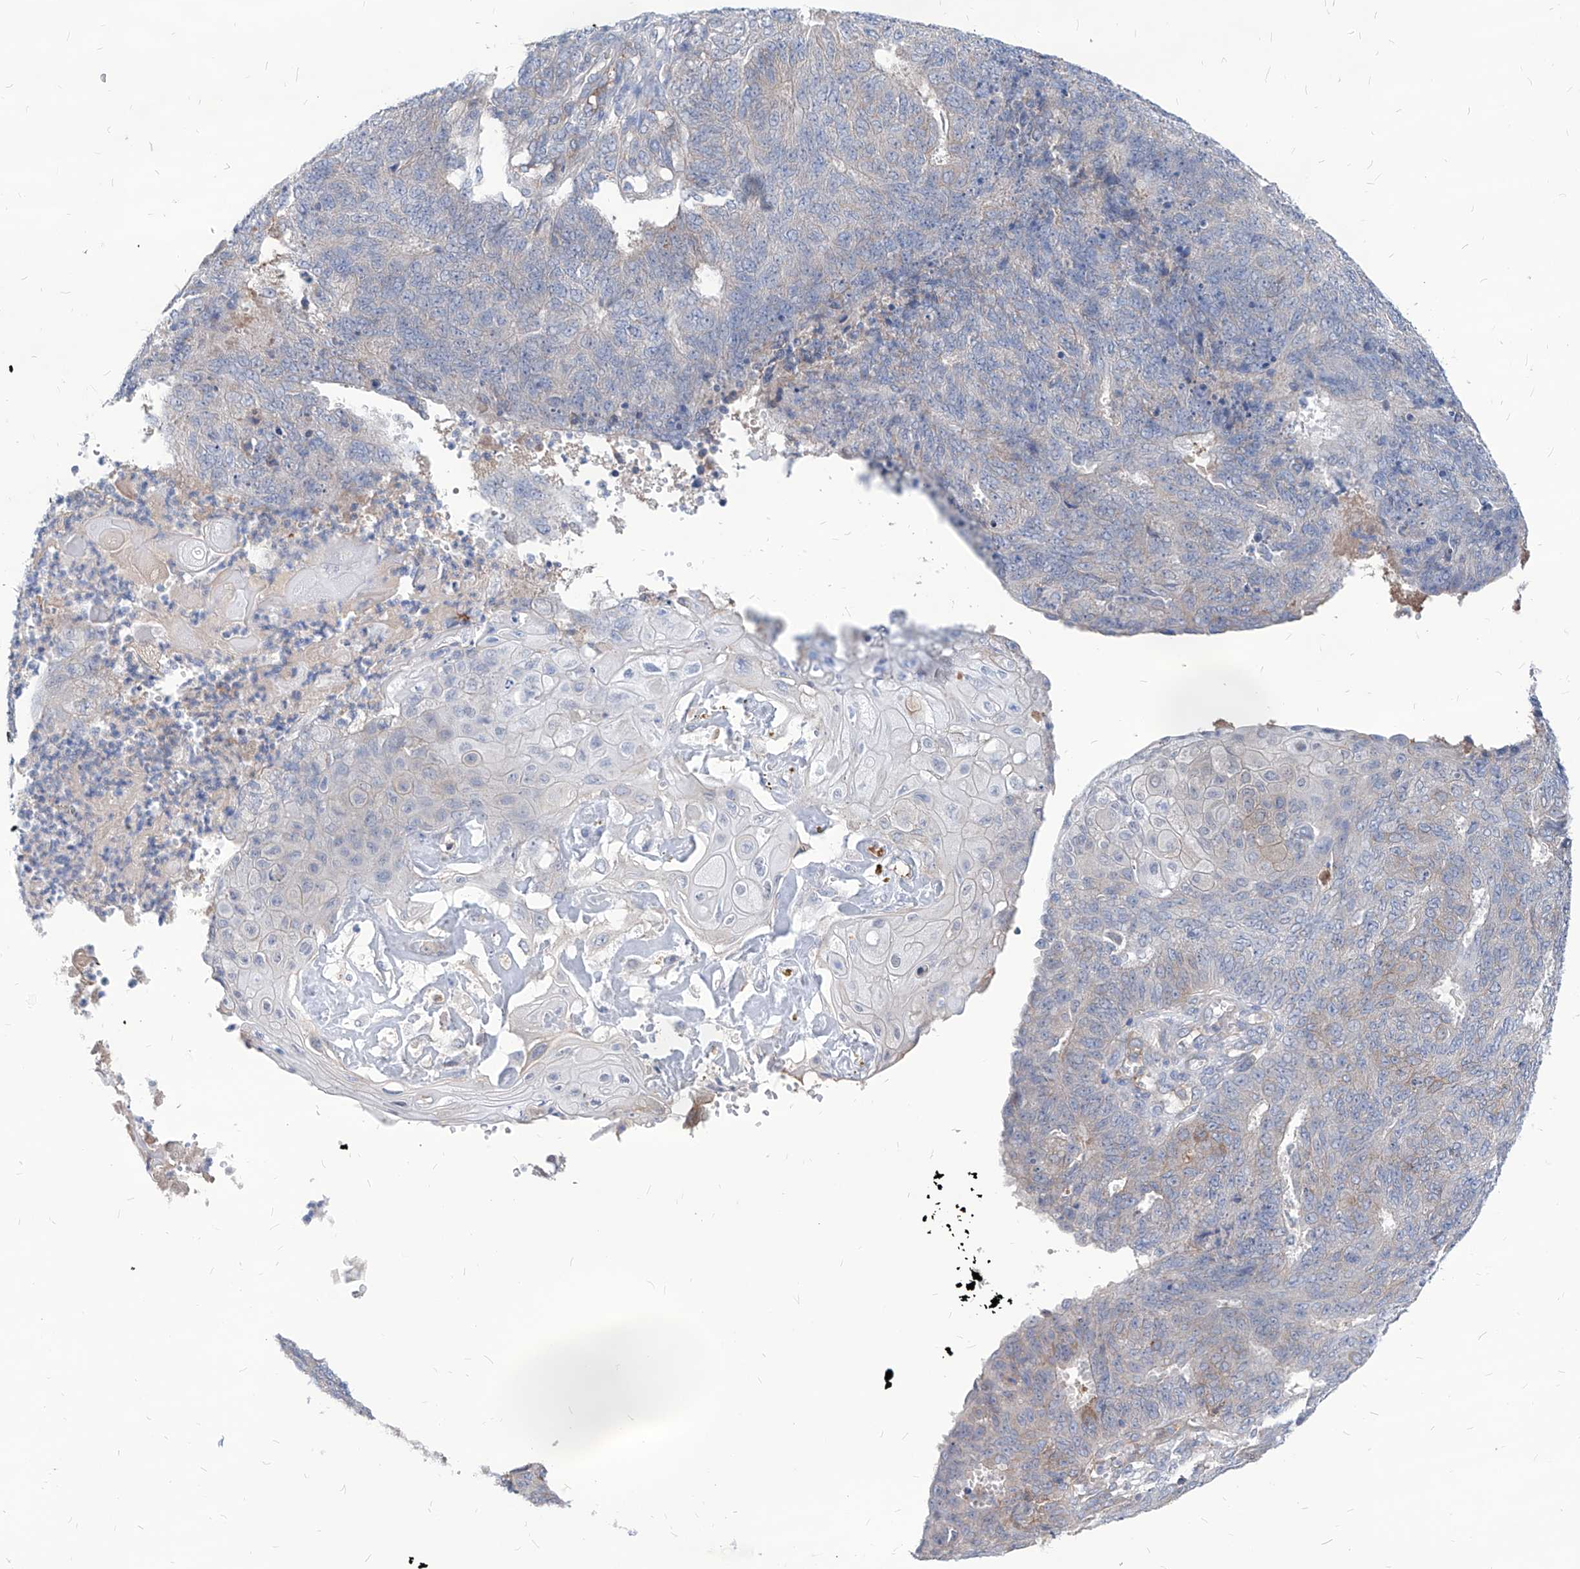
{"staining": {"intensity": "moderate", "quantity": "<25%", "location": "cytoplasmic/membranous"}, "tissue": "endometrial cancer", "cell_type": "Tumor cells", "image_type": "cancer", "snomed": [{"axis": "morphology", "description": "Adenocarcinoma, NOS"}, {"axis": "topography", "description": "Endometrium"}], "caption": "Moderate cytoplasmic/membranous protein positivity is identified in approximately <25% of tumor cells in endometrial cancer (adenocarcinoma).", "gene": "AKAP10", "patient": {"sex": "female", "age": 32}}